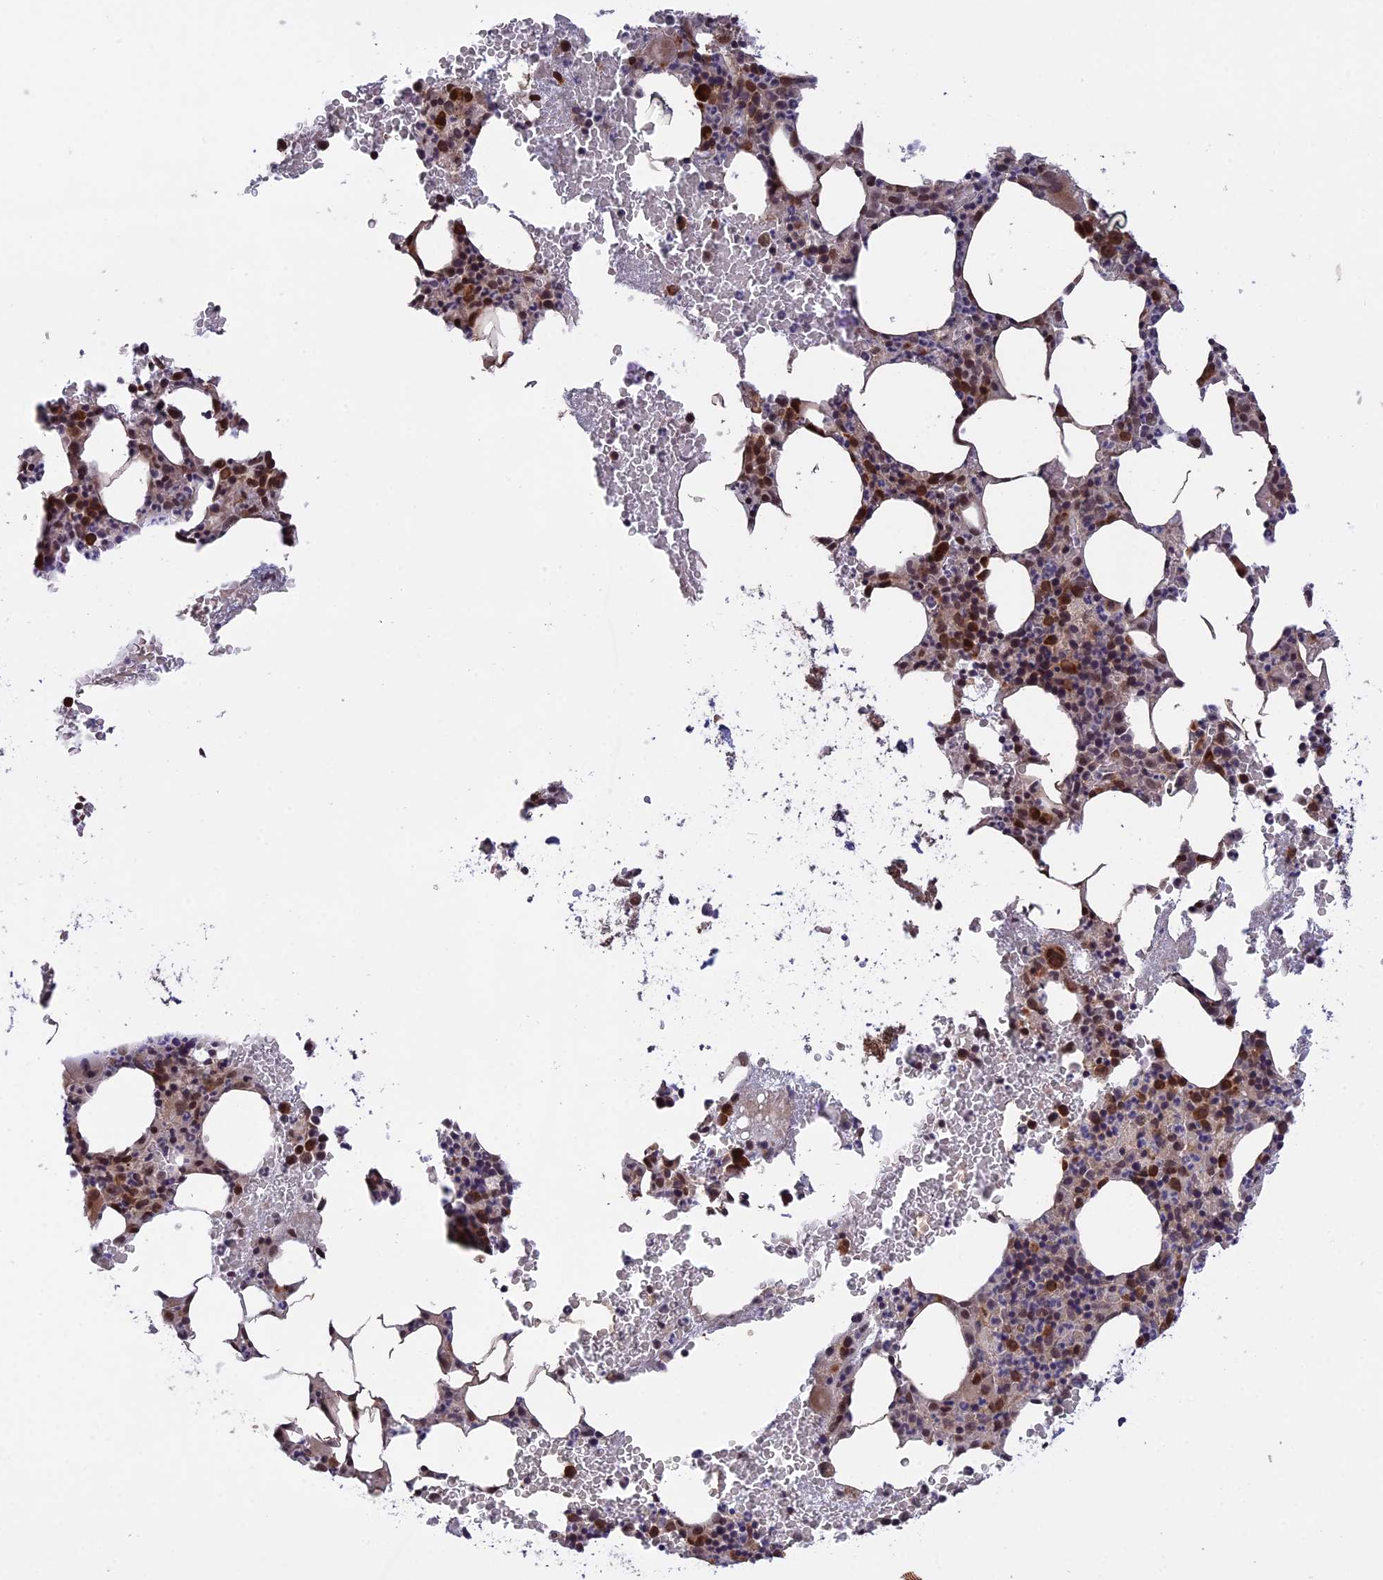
{"staining": {"intensity": "moderate", "quantity": "25%-75%", "location": "cytoplasmic/membranous,nuclear"}, "tissue": "bone marrow", "cell_type": "Hematopoietic cells", "image_type": "normal", "snomed": [{"axis": "morphology", "description": "Normal tissue, NOS"}, {"axis": "morphology", "description": "Inflammation, NOS"}, {"axis": "topography", "description": "Bone marrow"}], "caption": "DAB (3,3'-diaminobenzidine) immunohistochemical staining of benign bone marrow shows moderate cytoplasmic/membranous,nuclear protein staining in approximately 25%-75% of hematopoietic cells. (DAB = brown stain, brightfield microscopy at high magnification).", "gene": "ZNF428", "patient": {"sex": "female", "age": 78}}